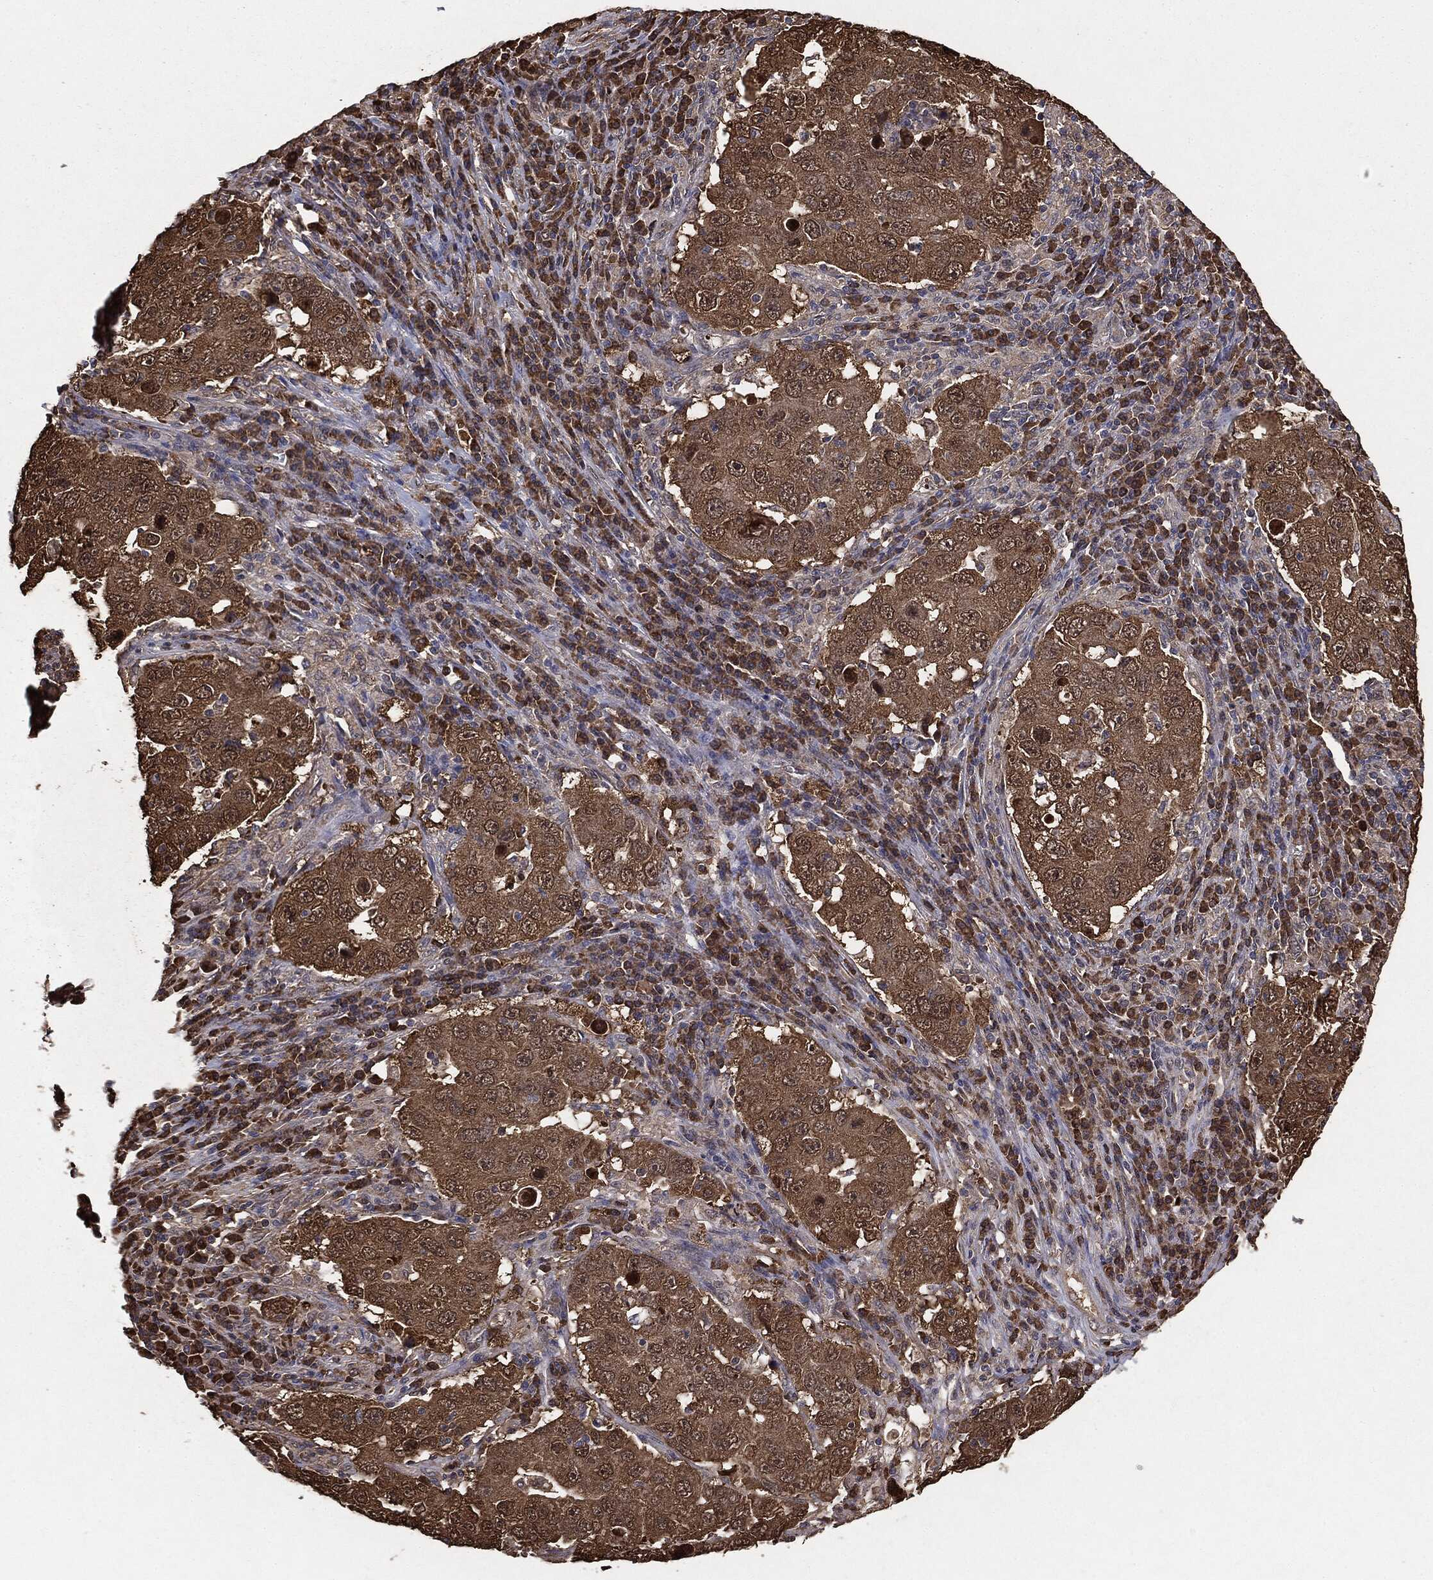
{"staining": {"intensity": "moderate", "quantity": ">75%", "location": "cytoplasmic/membranous"}, "tissue": "lung cancer", "cell_type": "Tumor cells", "image_type": "cancer", "snomed": [{"axis": "morphology", "description": "Adenocarcinoma, NOS"}, {"axis": "topography", "description": "Lung"}], "caption": "An IHC histopathology image of tumor tissue is shown. Protein staining in brown highlights moderate cytoplasmic/membranous positivity in adenocarcinoma (lung) within tumor cells.", "gene": "NME1", "patient": {"sex": "male", "age": 73}}